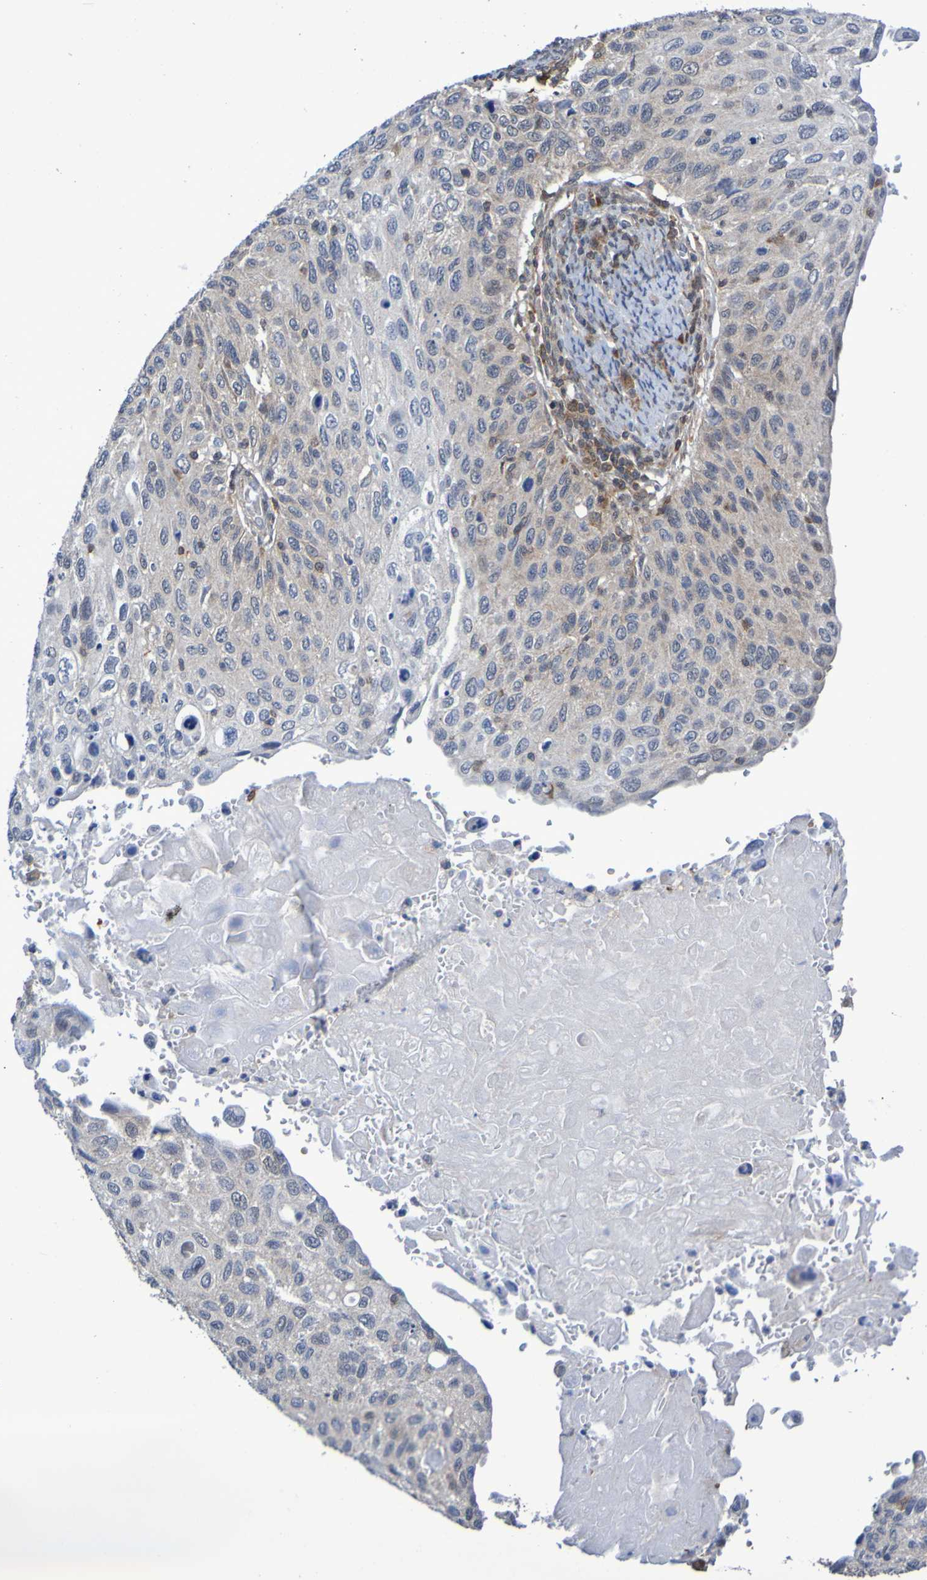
{"staining": {"intensity": "negative", "quantity": "none", "location": "none"}, "tissue": "cervical cancer", "cell_type": "Tumor cells", "image_type": "cancer", "snomed": [{"axis": "morphology", "description": "Squamous cell carcinoma, NOS"}, {"axis": "topography", "description": "Cervix"}], "caption": "There is no significant positivity in tumor cells of squamous cell carcinoma (cervical).", "gene": "ATIC", "patient": {"sex": "female", "age": 70}}